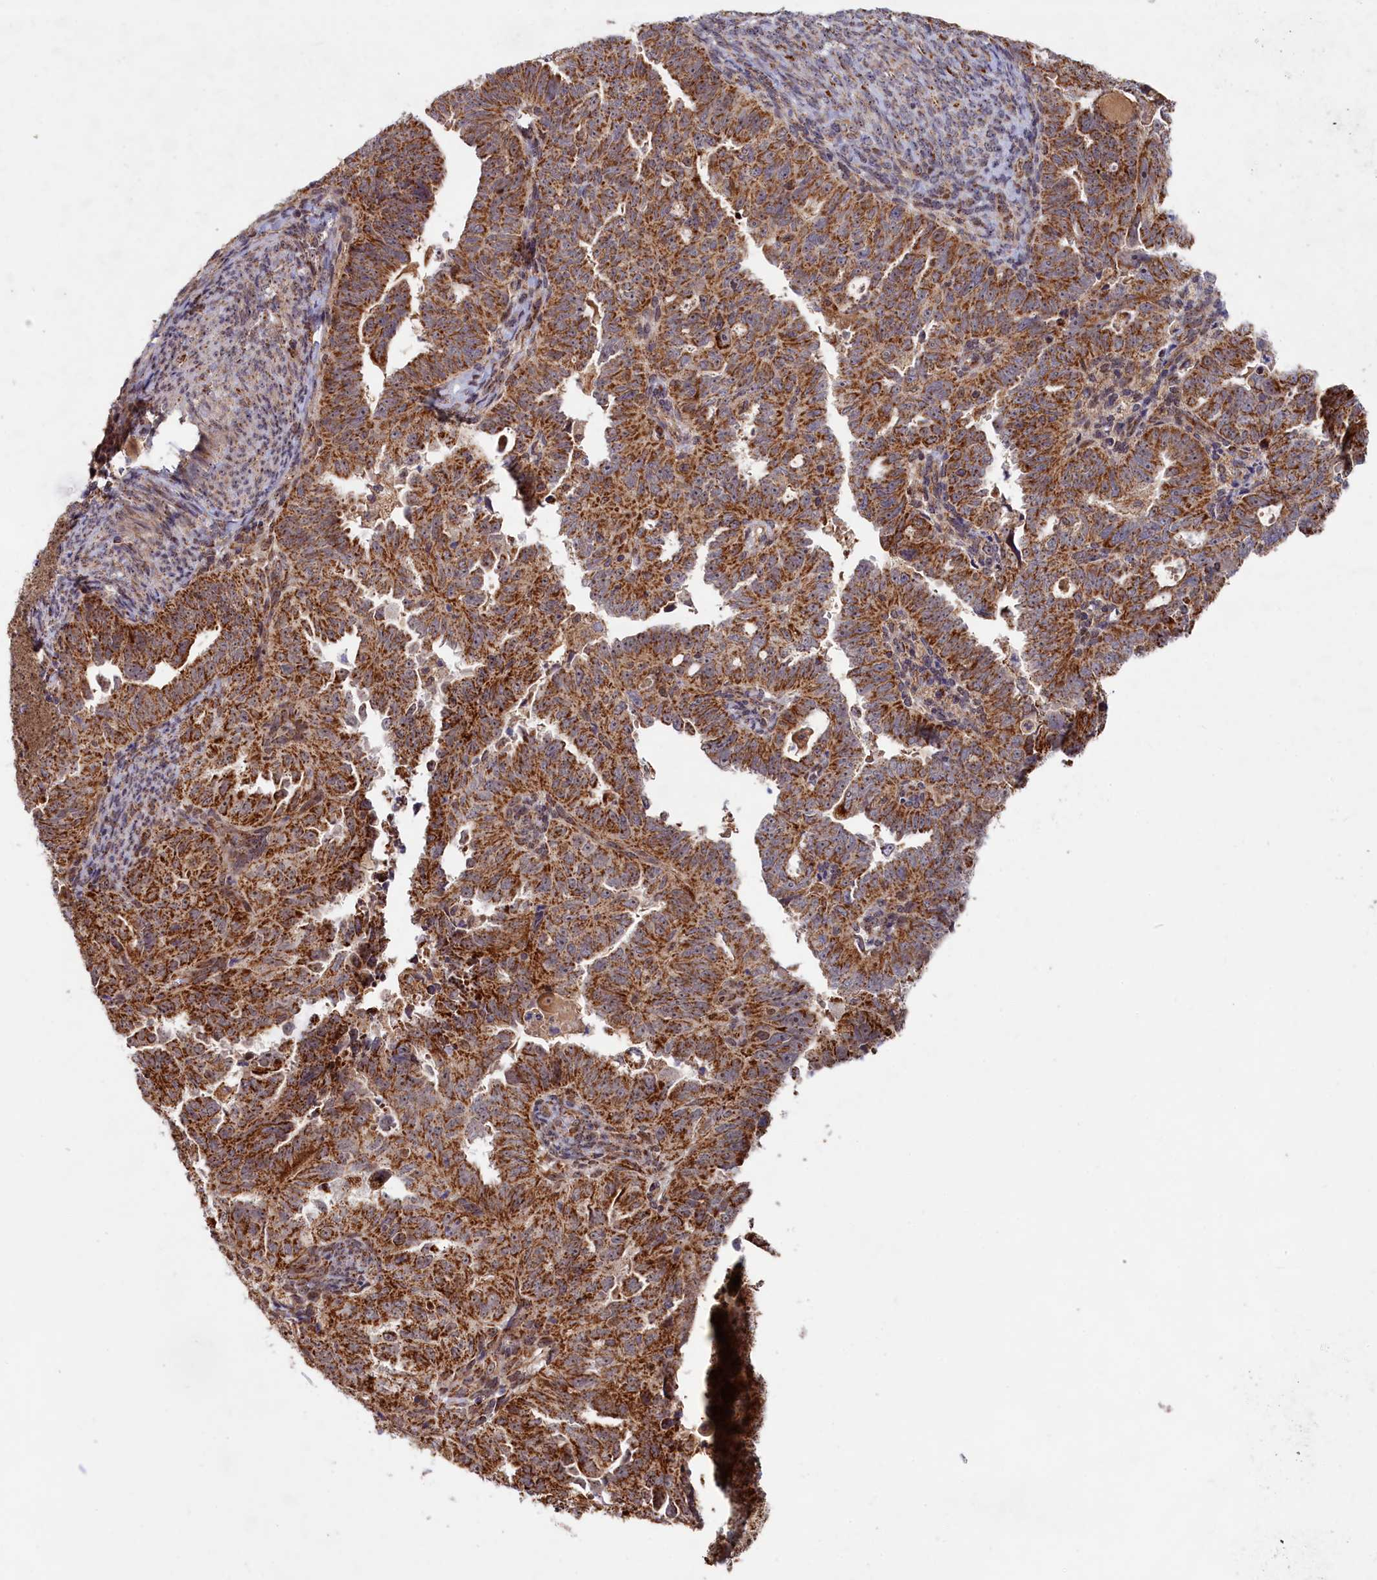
{"staining": {"intensity": "strong", "quantity": ">75%", "location": "cytoplasmic/membranous"}, "tissue": "endometrial cancer", "cell_type": "Tumor cells", "image_type": "cancer", "snomed": [{"axis": "morphology", "description": "Adenocarcinoma, NOS"}, {"axis": "topography", "description": "Endometrium"}], "caption": "Adenocarcinoma (endometrial) tissue displays strong cytoplasmic/membranous expression in approximately >75% of tumor cells", "gene": "DUS3L", "patient": {"sex": "female", "age": 65}}